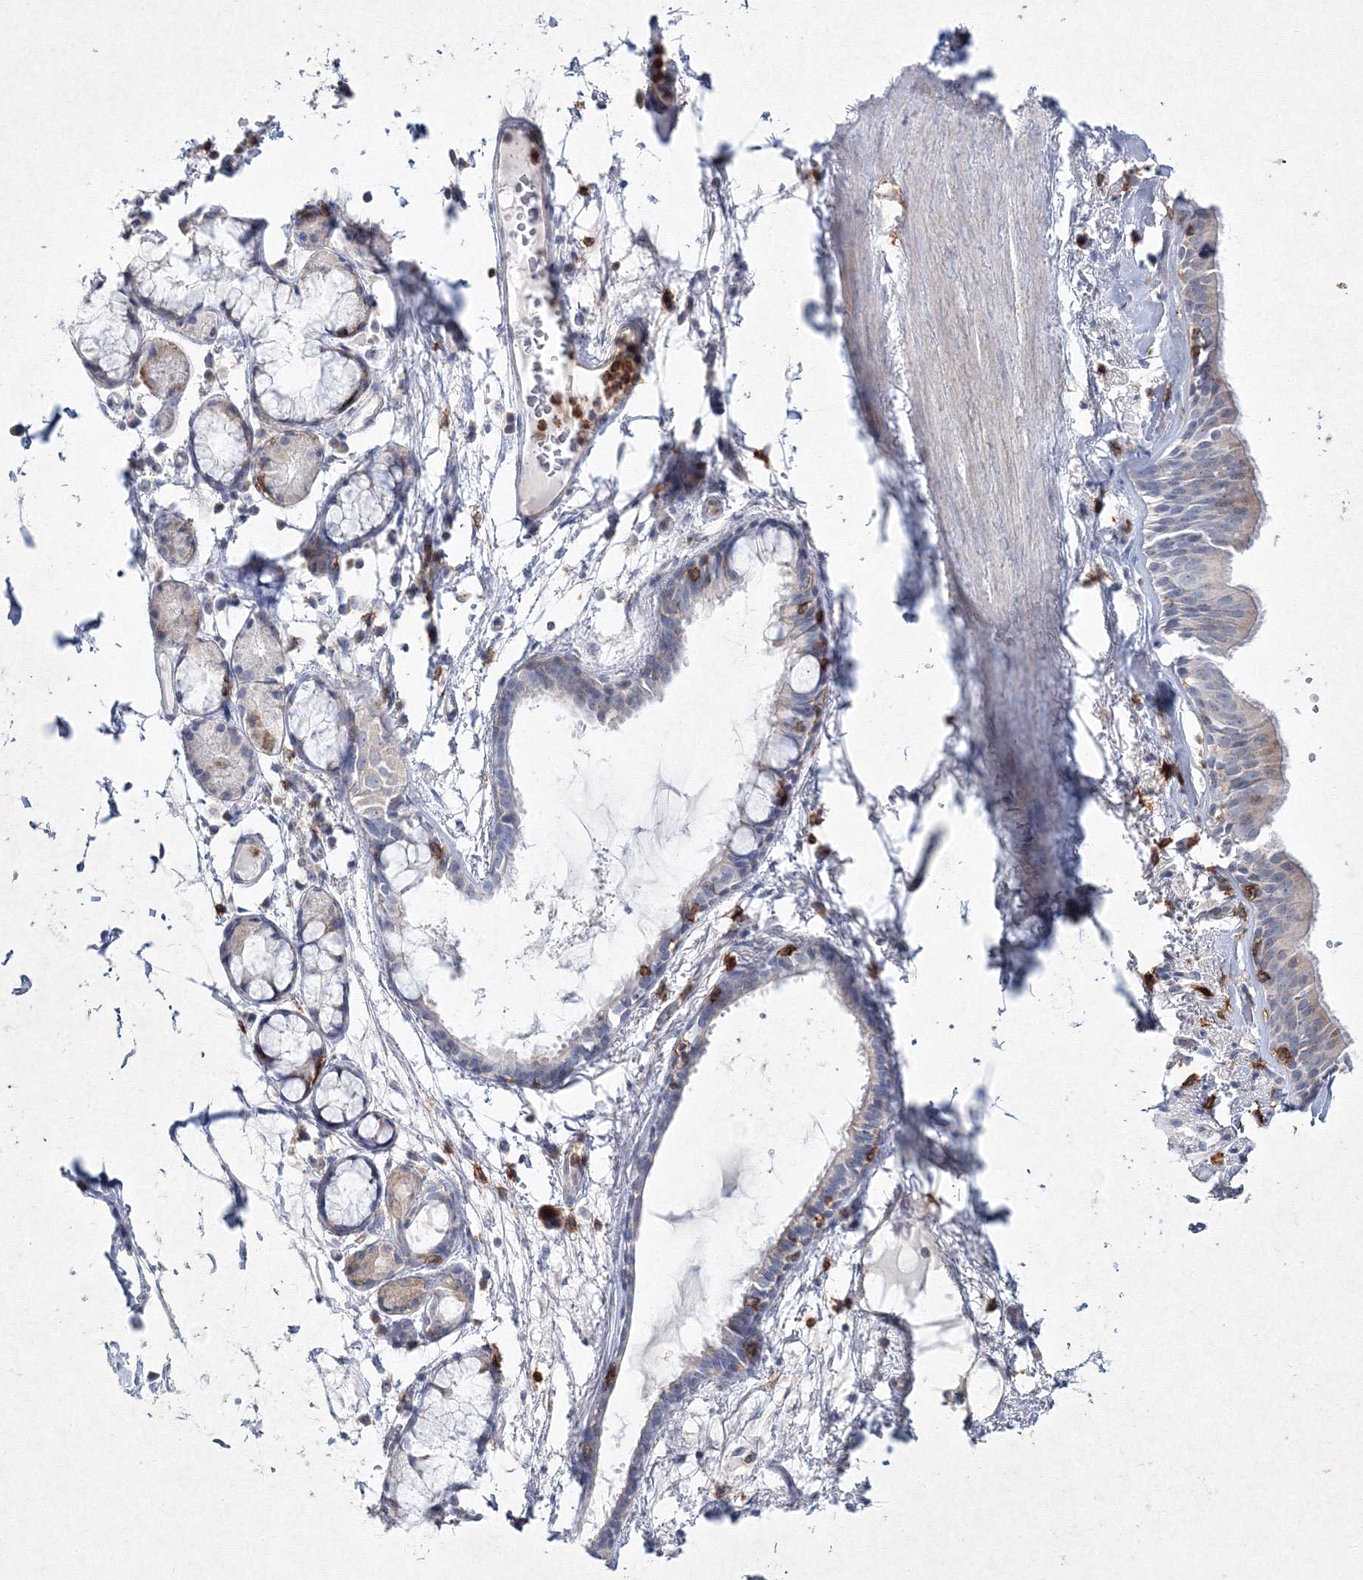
{"staining": {"intensity": "negative", "quantity": "none", "location": "none"}, "tissue": "adipose tissue", "cell_type": "Adipocytes", "image_type": "normal", "snomed": [{"axis": "morphology", "description": "Normal tissue, NOS"}, {"axis": "topography", "description": "Cartilage tissue"}], "caption": "Protein analysis of benign adipose tissue reveals no significant expression in adipocytes. The staining was performed using DAB to visualize the protein expression in brown, while the nuclei were stained in blue with hematoxylin (Magnification: 20x).", "gene": "HCST", "patient": {"sex": "female", "age": 63}}